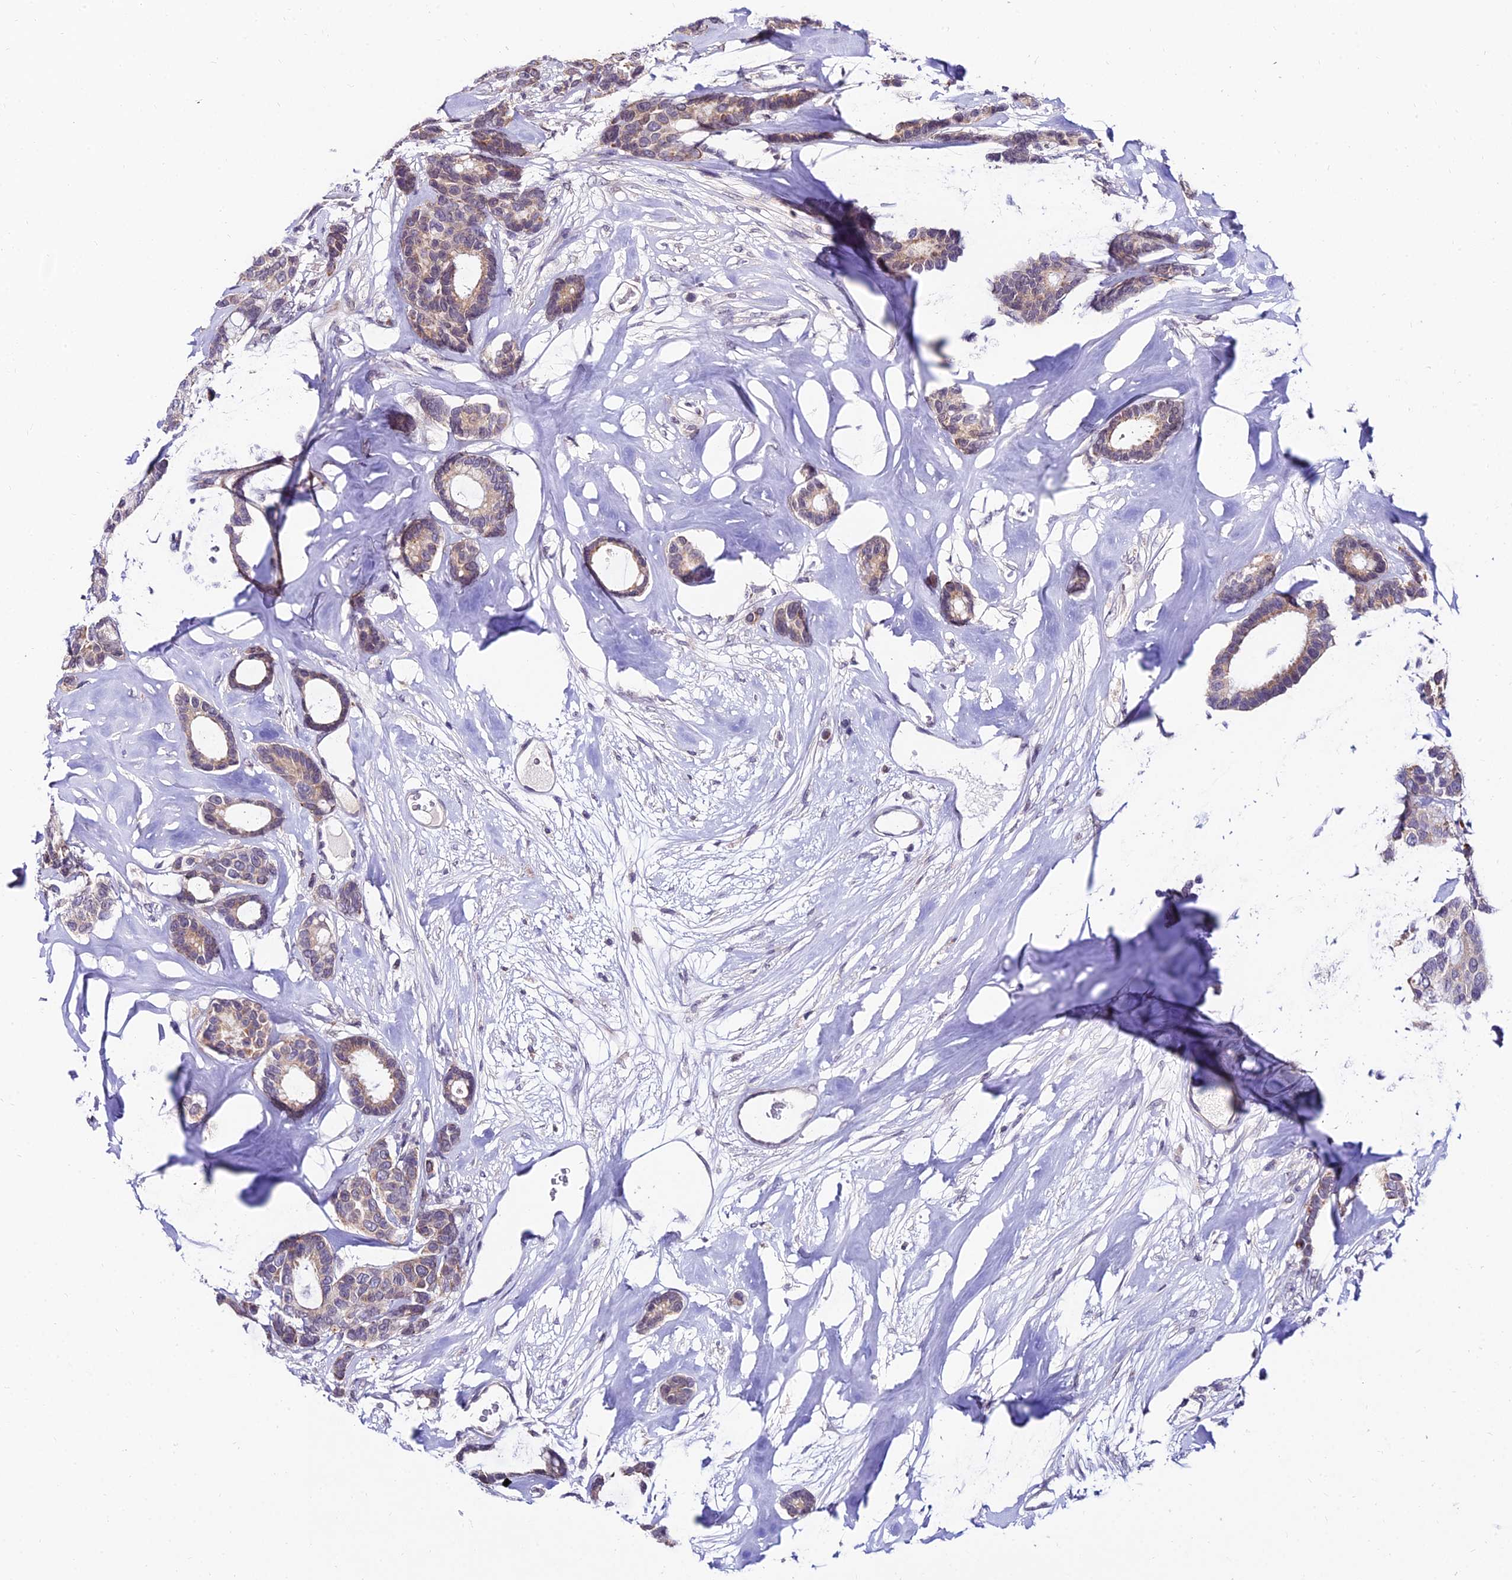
{"staining": {"intensity": "weak", "quantity": "25%-75%", "location": "cytoplasmic/membranous"}, "tissue": "breast cancer", "cell_type": "Tumor cells", "image_type": "cancer", "snomed": [{"axis": "morphology", "description": "Duct carcinoma"}, {"axis": "topography", "description": "Breast"}], "caption": "Human intraductal carcinoma (breast) stained with a brown dye reveals weak cytoplasmic/membranous positive positivity in approximately 25%-75% of tumor cells.", "gene": "CDNF", "patient": {"sex": "female", "age": 87}}